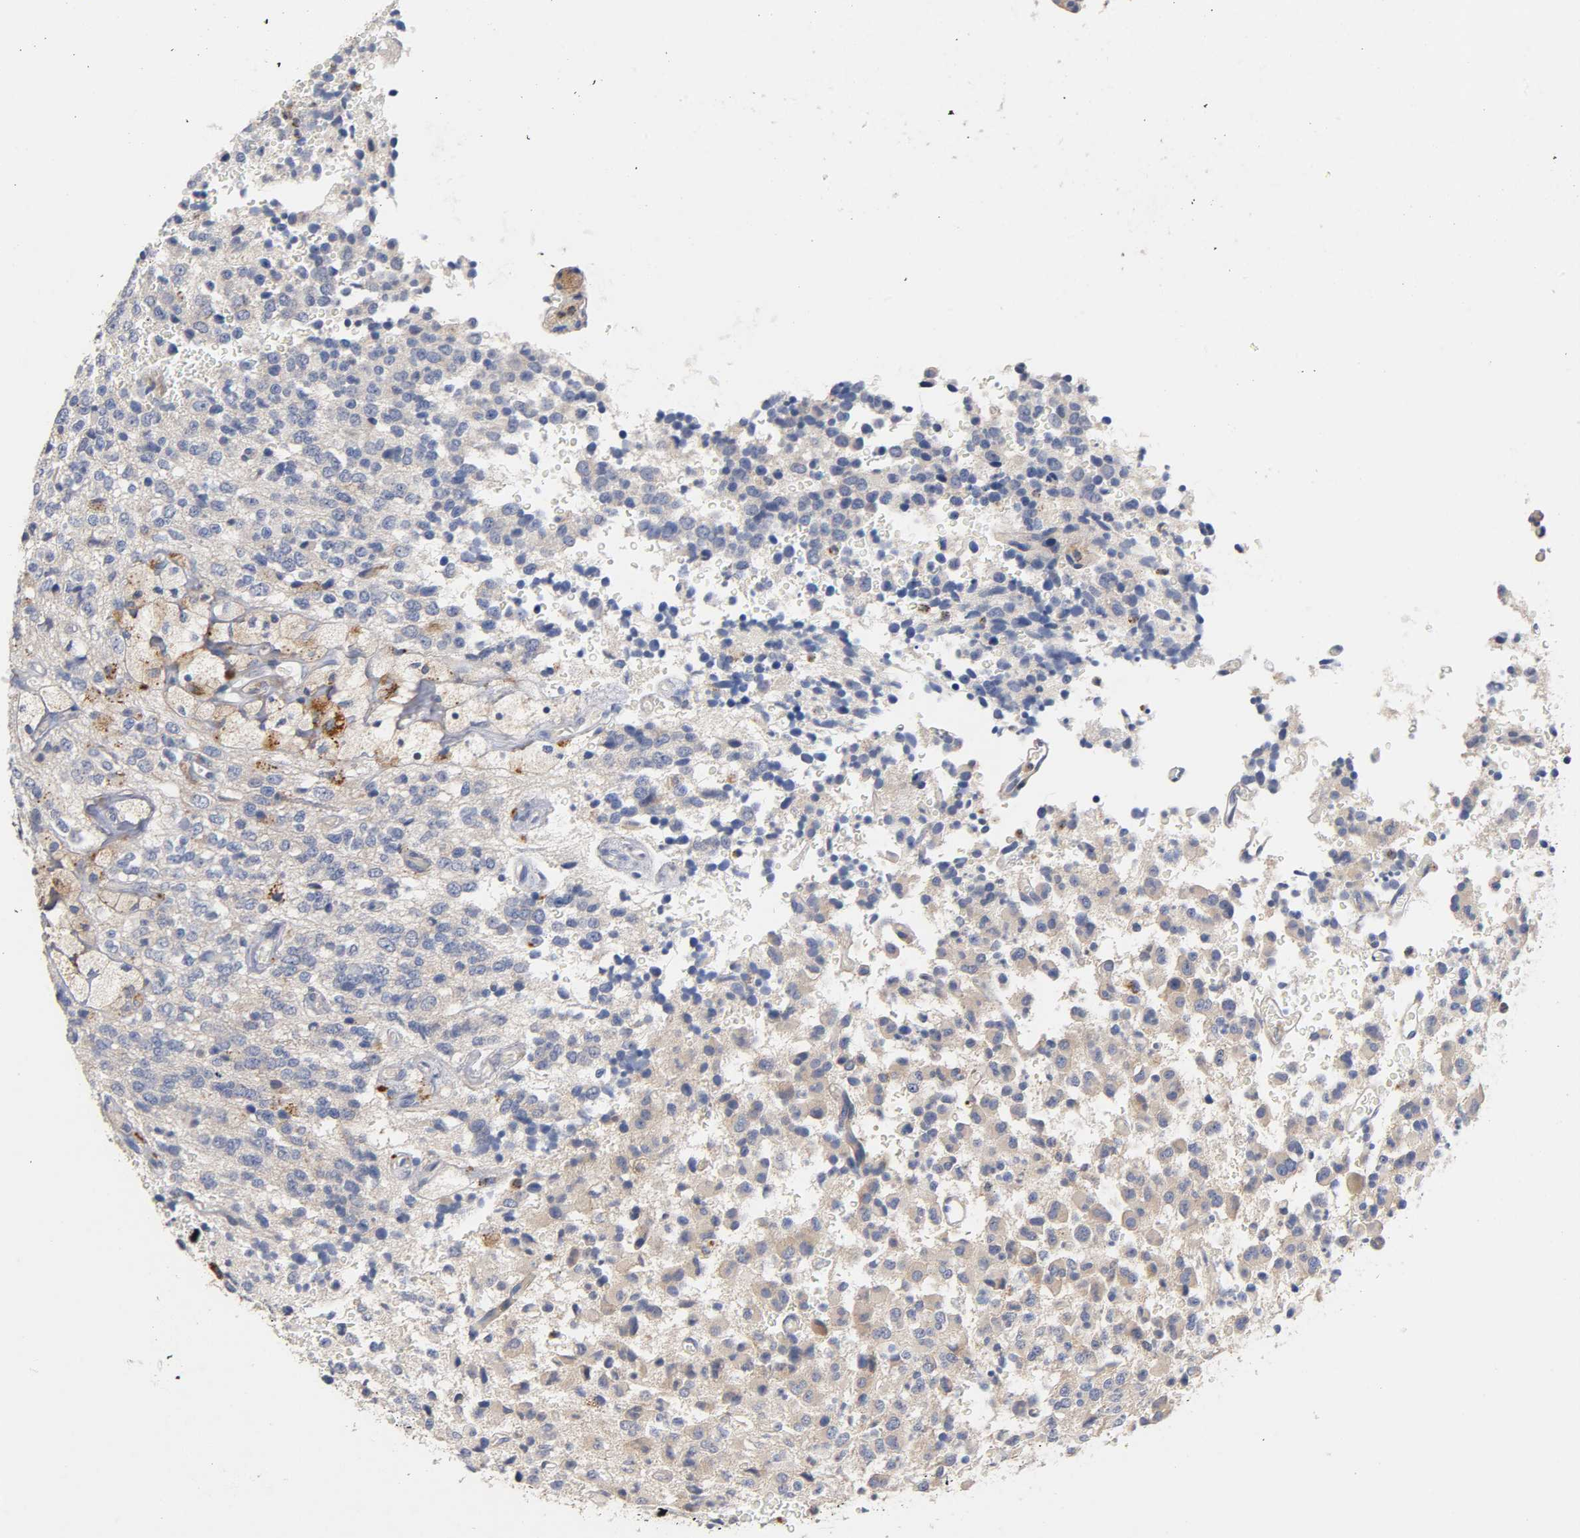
{"staining": {"intensity": "negative", "quantity": "none", "location": "none"}, "tissue": "glioma", "cell_type": "Tumor cells", "image_type": "cancer", "snomed": [{"axis": "morphology", "description": "Glioma, malignant, High grade"}, {"axis": "topography", "description": "pancreas cauda"}], "caption": "Histopathology image shows no significant protein positivity in tumor cells of glioma. Nuclei are stained in blue.", "gene": "SEMA5A", "patient": {"sex": "male", "age": 60}}